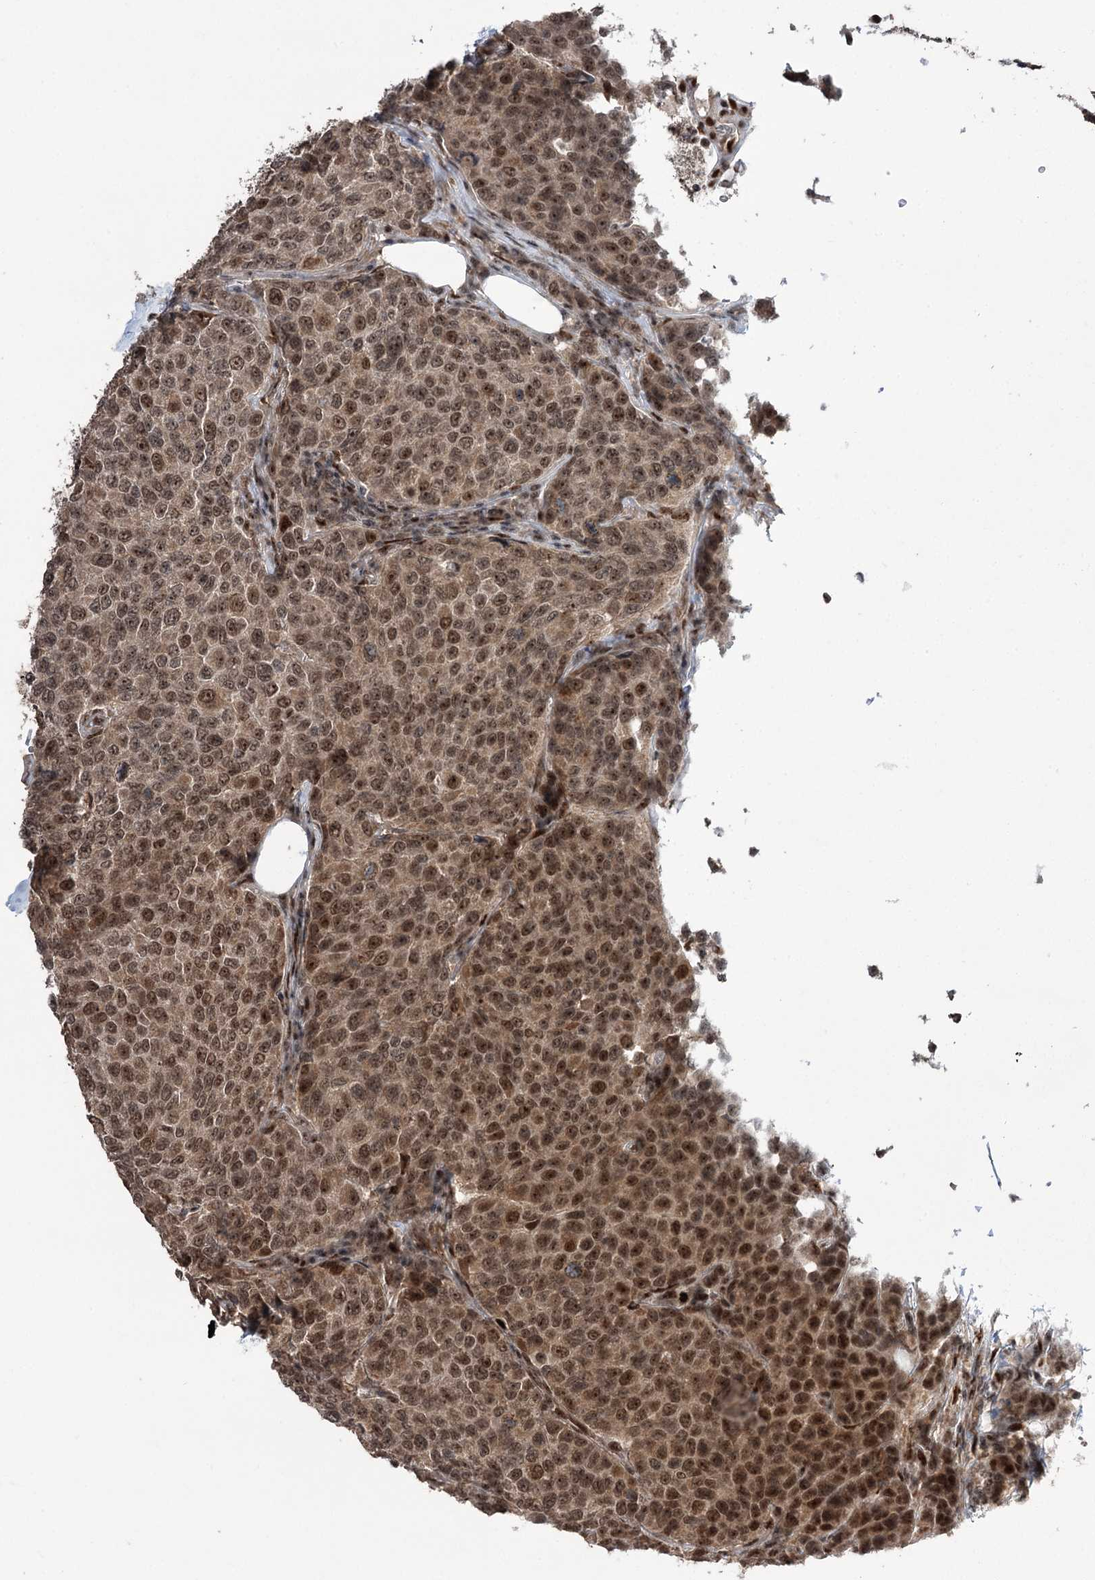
{"staining": {"intensity": "moderate", "quantity": ">75%", "location": "nuclear"}, "tissue": "breast cancer", "cell_type": "Tumor cells", "image_type": "cancer", "snomed": [{"axis": "morphology", "description": "Duct carcinoma"}, {"axis": "topography", "description": "Breast"}], "caption": "This is an image of immunohistochemistry (IHC) staining of breast cancer, which shows moderate expression in the nuclear of tumor cells.", "gene": "ERCC3", "patient": {"sex": "female", "age": 55}}